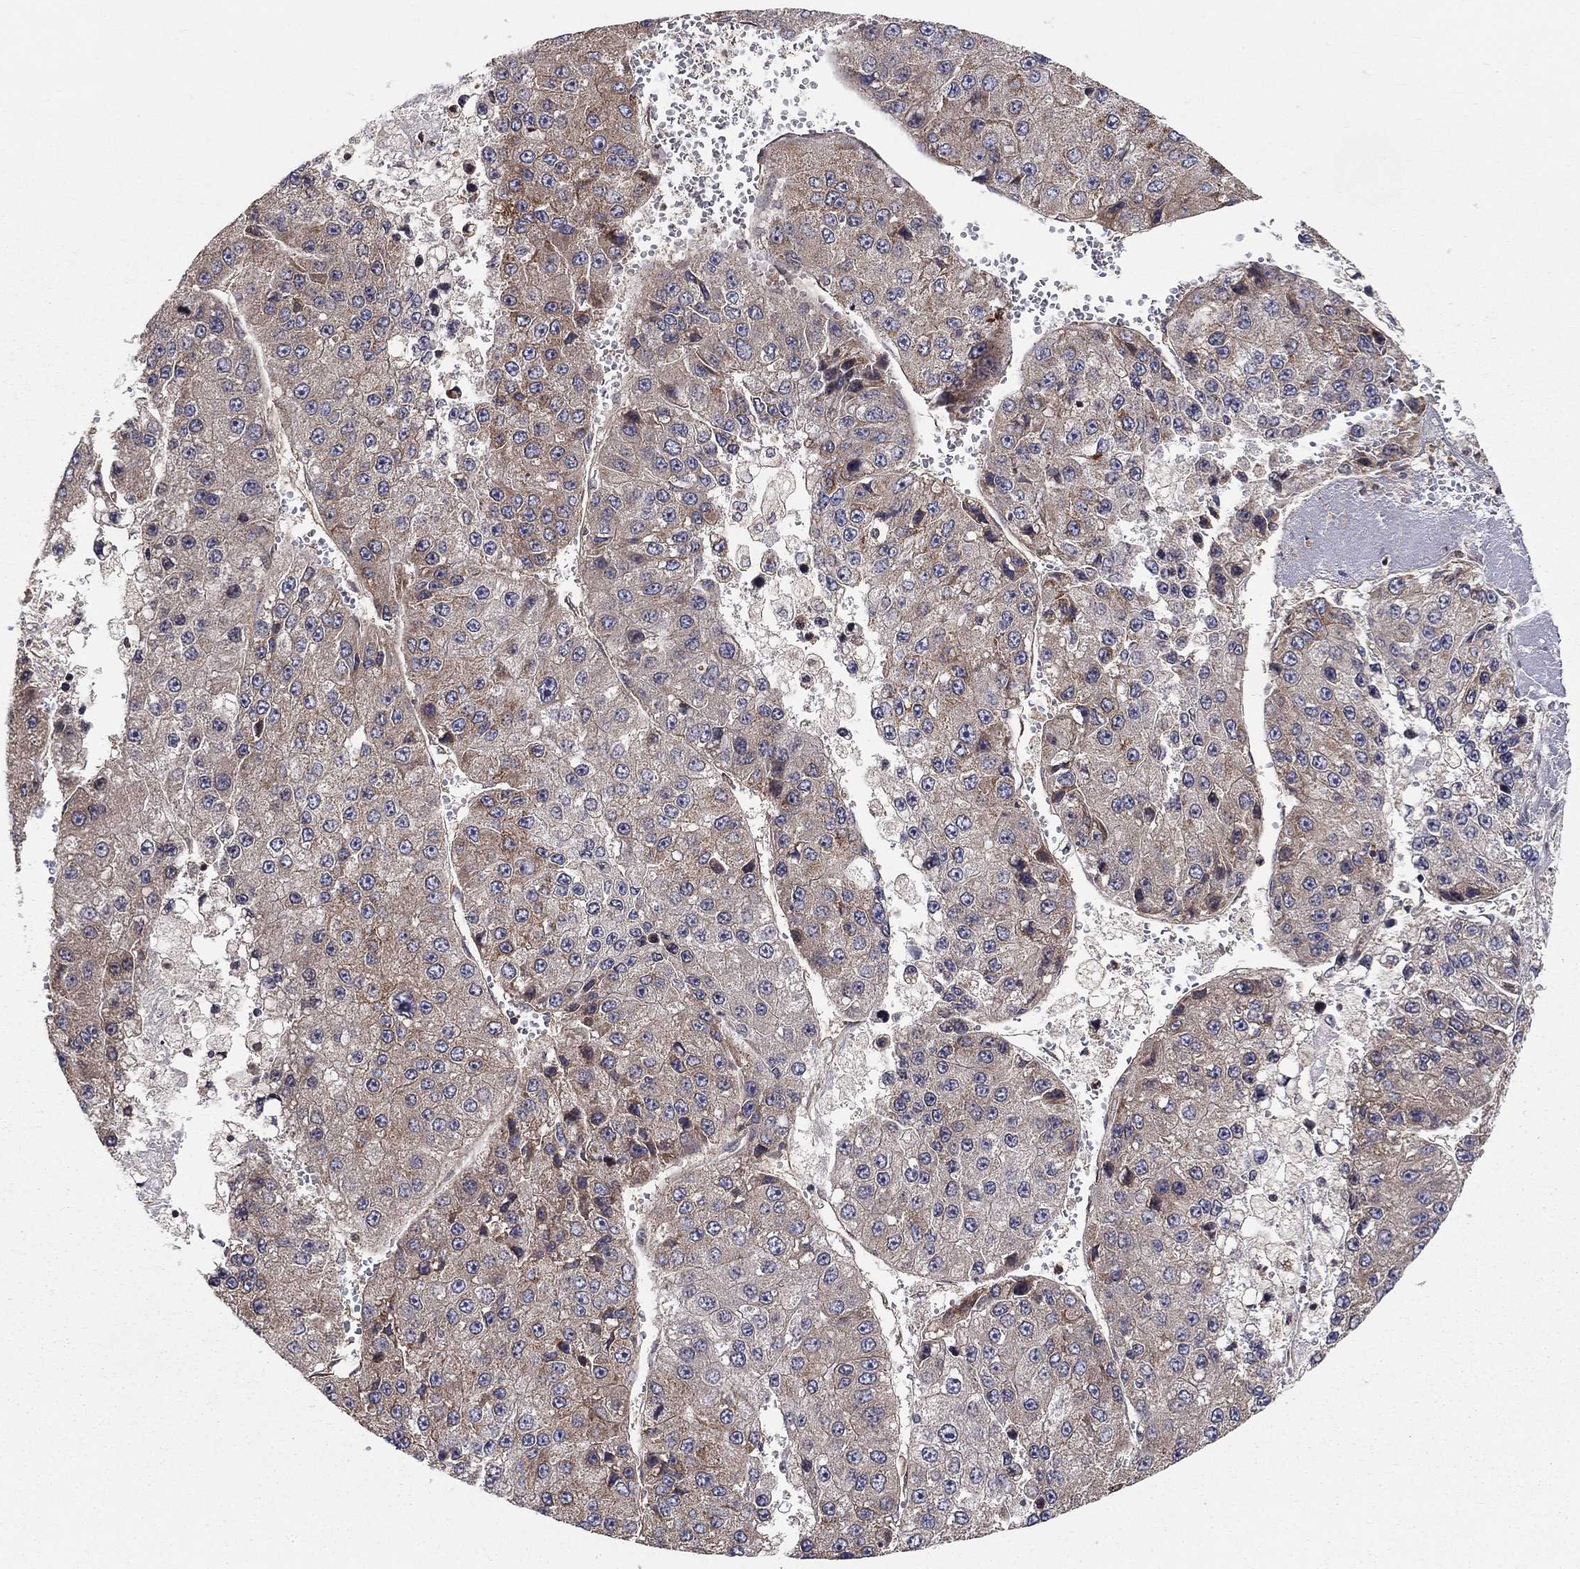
{"staining": {"intensity": "moderate", "quantity": "<25%", "location": "cytoplasmic/membranous"}, "tissue": "liver cancer", "cell_type": "Tumor cells", "image_type": "cancer", "snomed": [{"axis": "morphology", "description": "Carcinoma, Hepatocellular, NOS"}, {"axis": "topography", "description": "Liver"}], "caption": "IHC of human hepatocellular carcinoma (liver) reveals low levels of moderate cytoplasmic/membranous positivity in about <25% of tumor cells.", "gene": "BMERB1", "patient": {"sex": "female", "age": 73}}